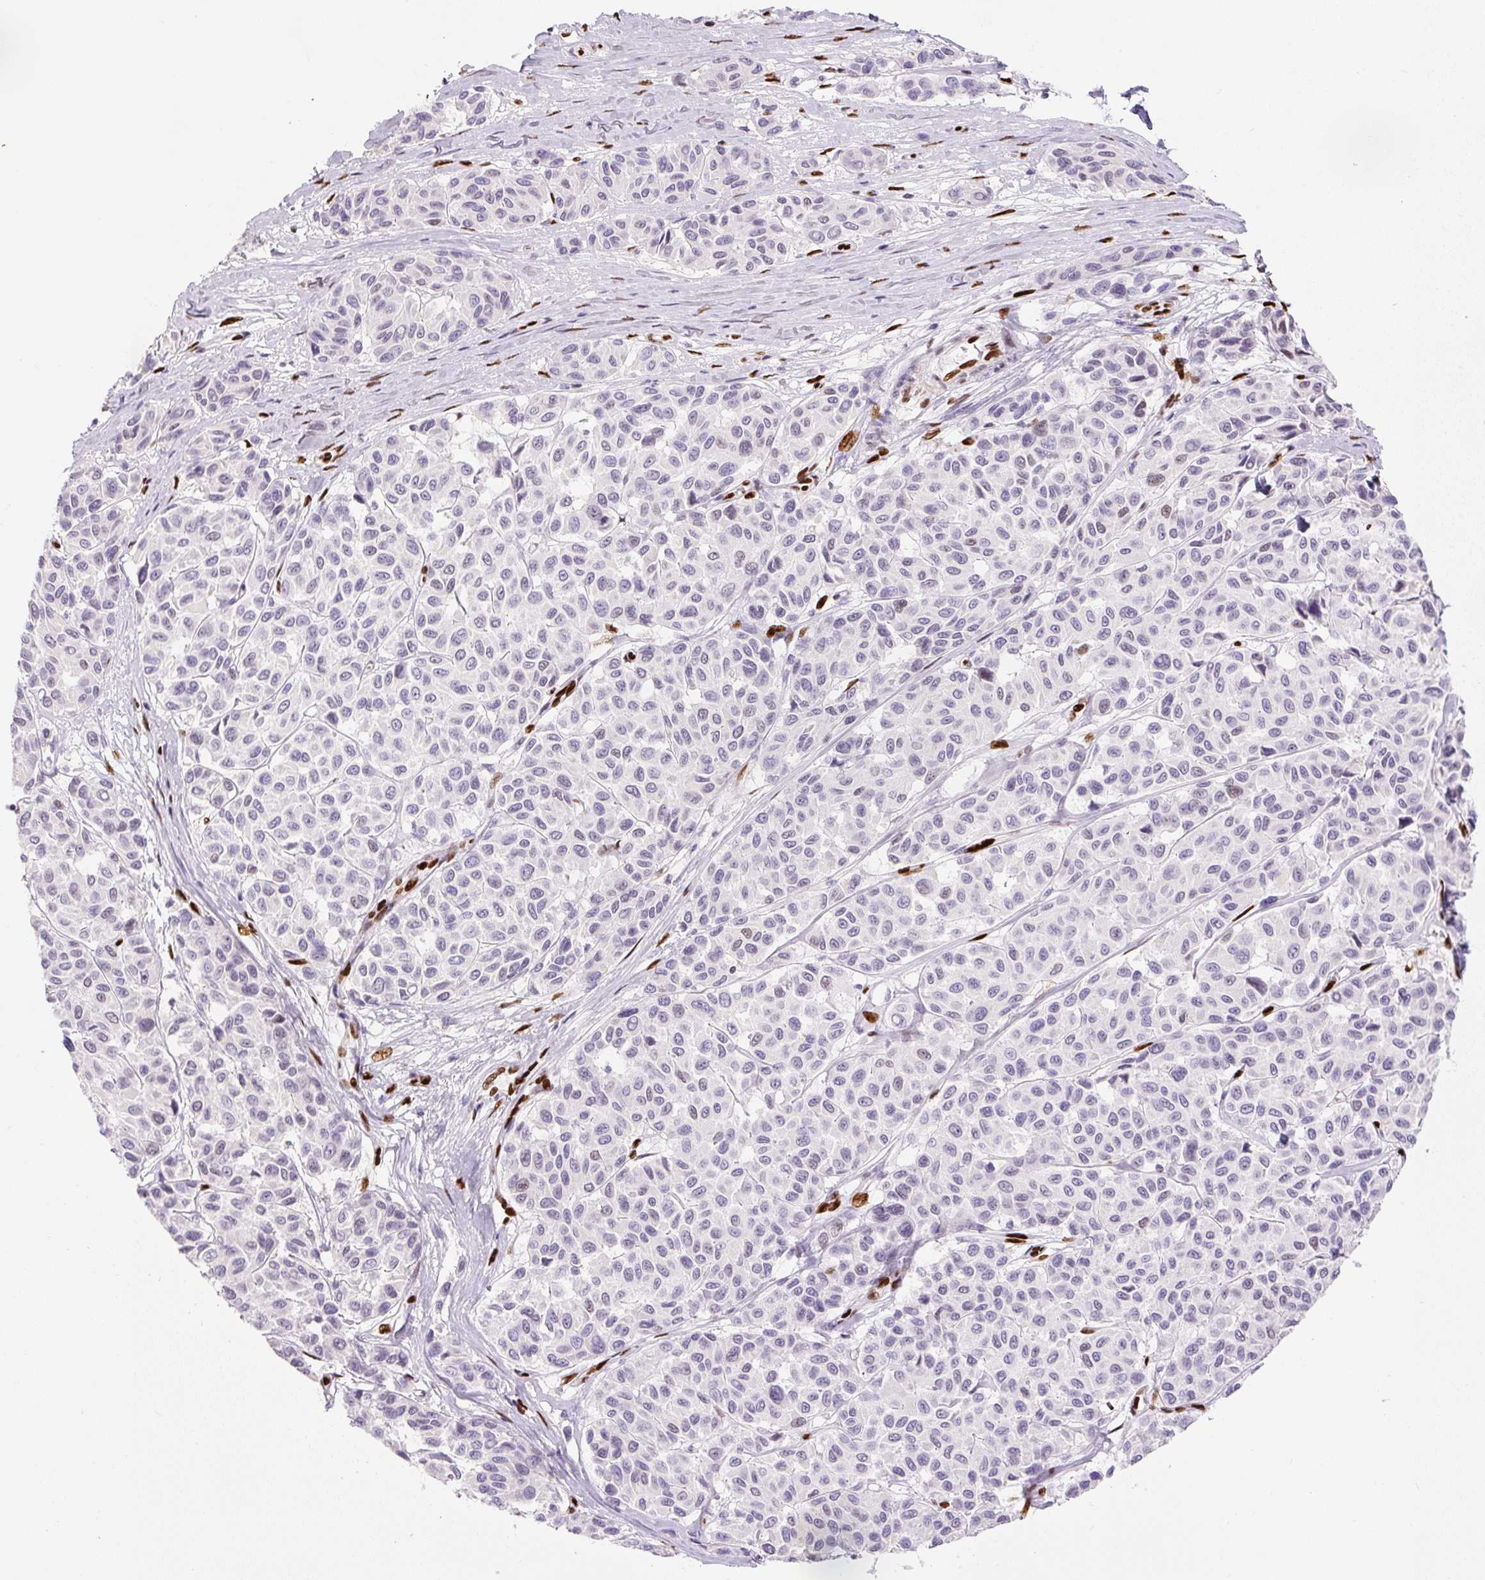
{"staining": {"intensity": "negative", "quantity": "none", "location": "none"}, "tissue": "melanoma", "cell_type": "Tumor cells", "image_type": "cancer", "snomed": [{"axis": "morphology", "description": "Malignant melanoma, NOS"}, {"axis": "topography", "description": "Skin"}], "caption": "Melanoma stained for a protein using immunohistochemistry (IHC) shows no staining tumor cells.", "gene": "ZEB1", "patient": {"sex": "female", "age": 66}}